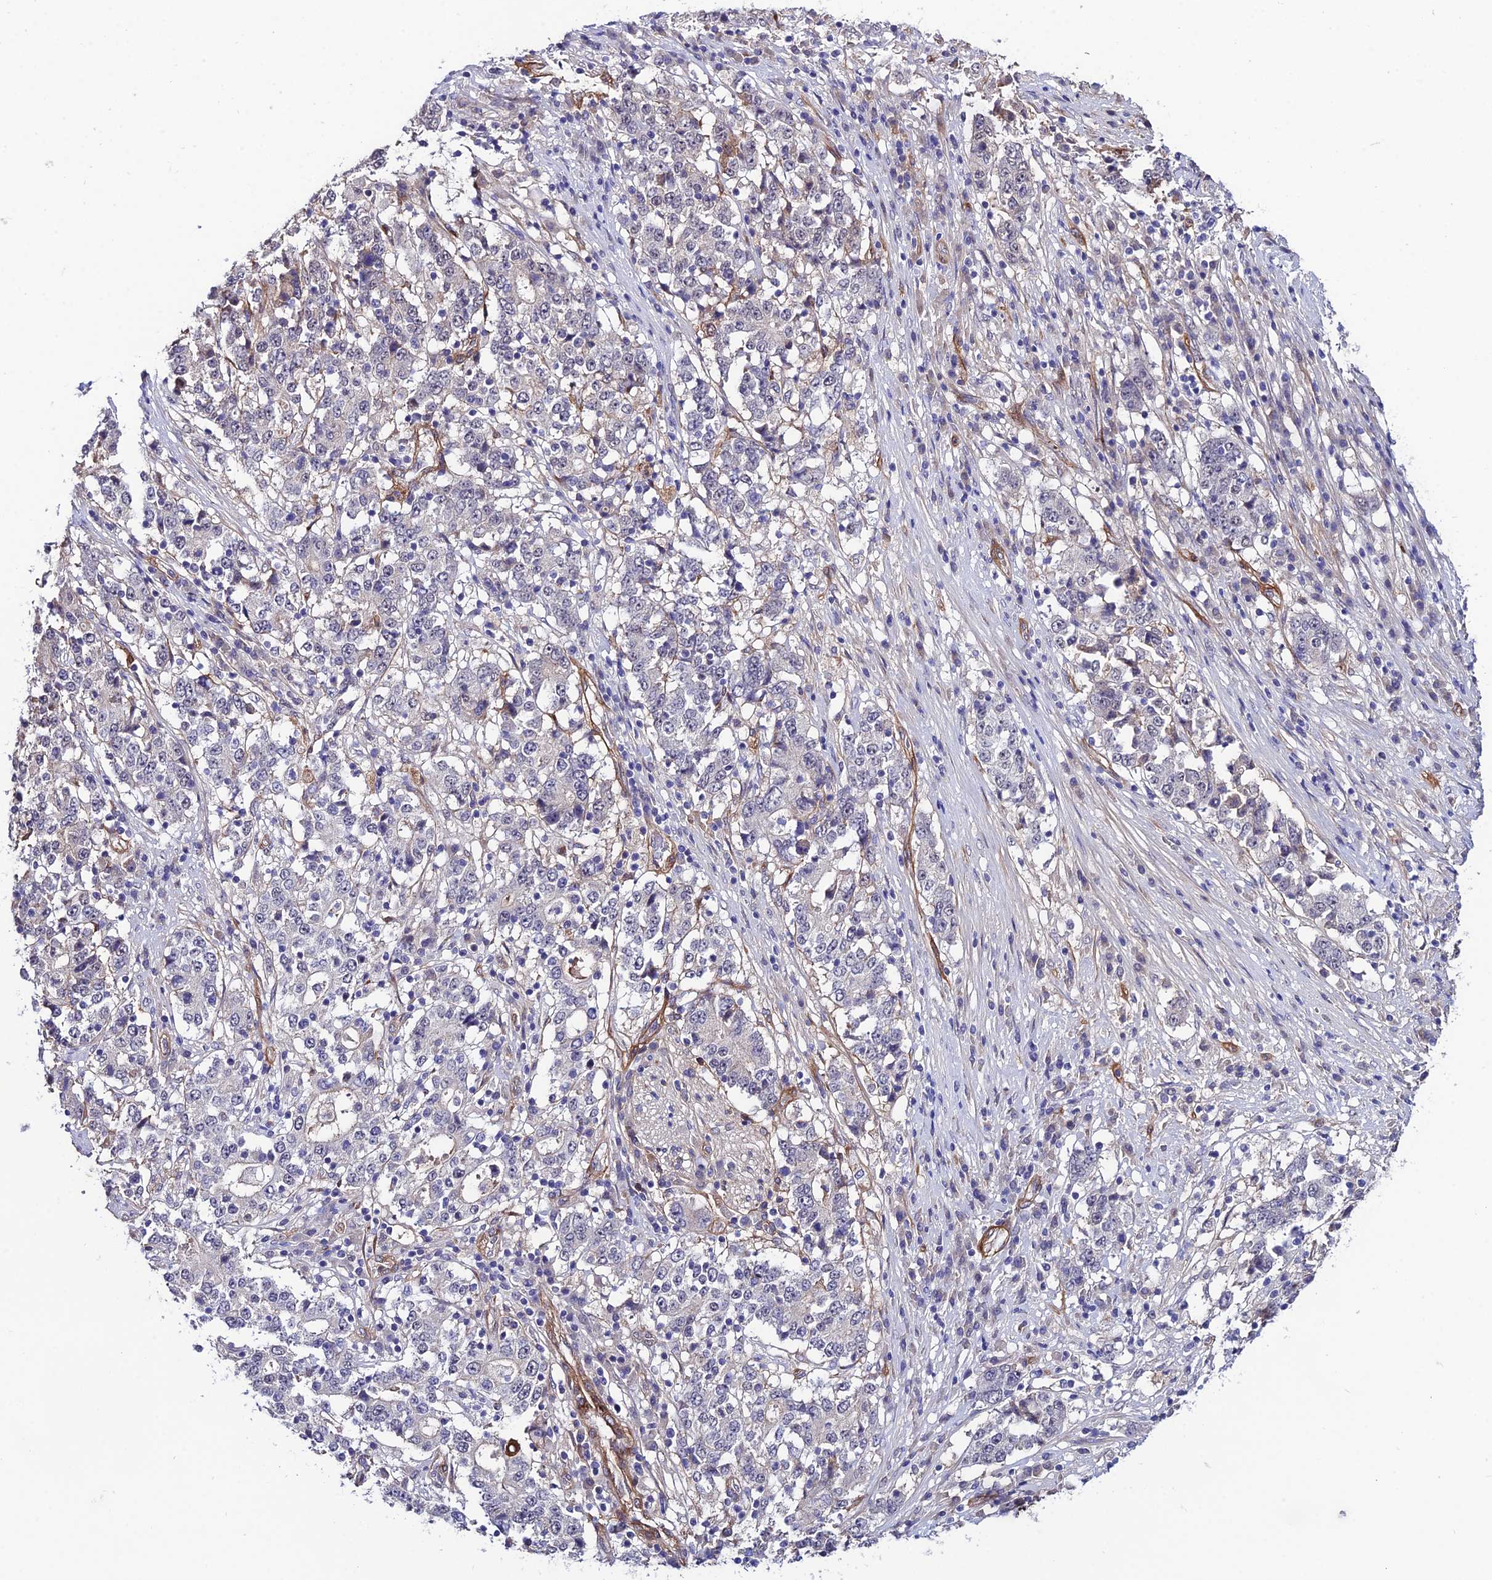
{"staining": {"intensity": "negative", "quantity": "none", "location": "none"}, "tissue": "stomach cancer", "cell_type": "Tumor cells", "image_type": "cancer", "snomed": [{"axis": "morphology", "description": "Adenocarcinoma, NOS"}, {"axis": "topography", "description": "Stomach"}], "caption": "IHC image of neoplastic tissue: human stomach adenocarcinoma stained with DAB (3,3'-diaminobenzidine) reveals no significant protein expression in tumor cells. The staining was performed using DAB (3,3'-diaminobenzidine) to visualize the protein expression in brown, while the nuclei were stained in blue with hematoxylin (Magnification: 20x).", "gene": "SYT15", "patient": {"sex": "male", "age": 59}}